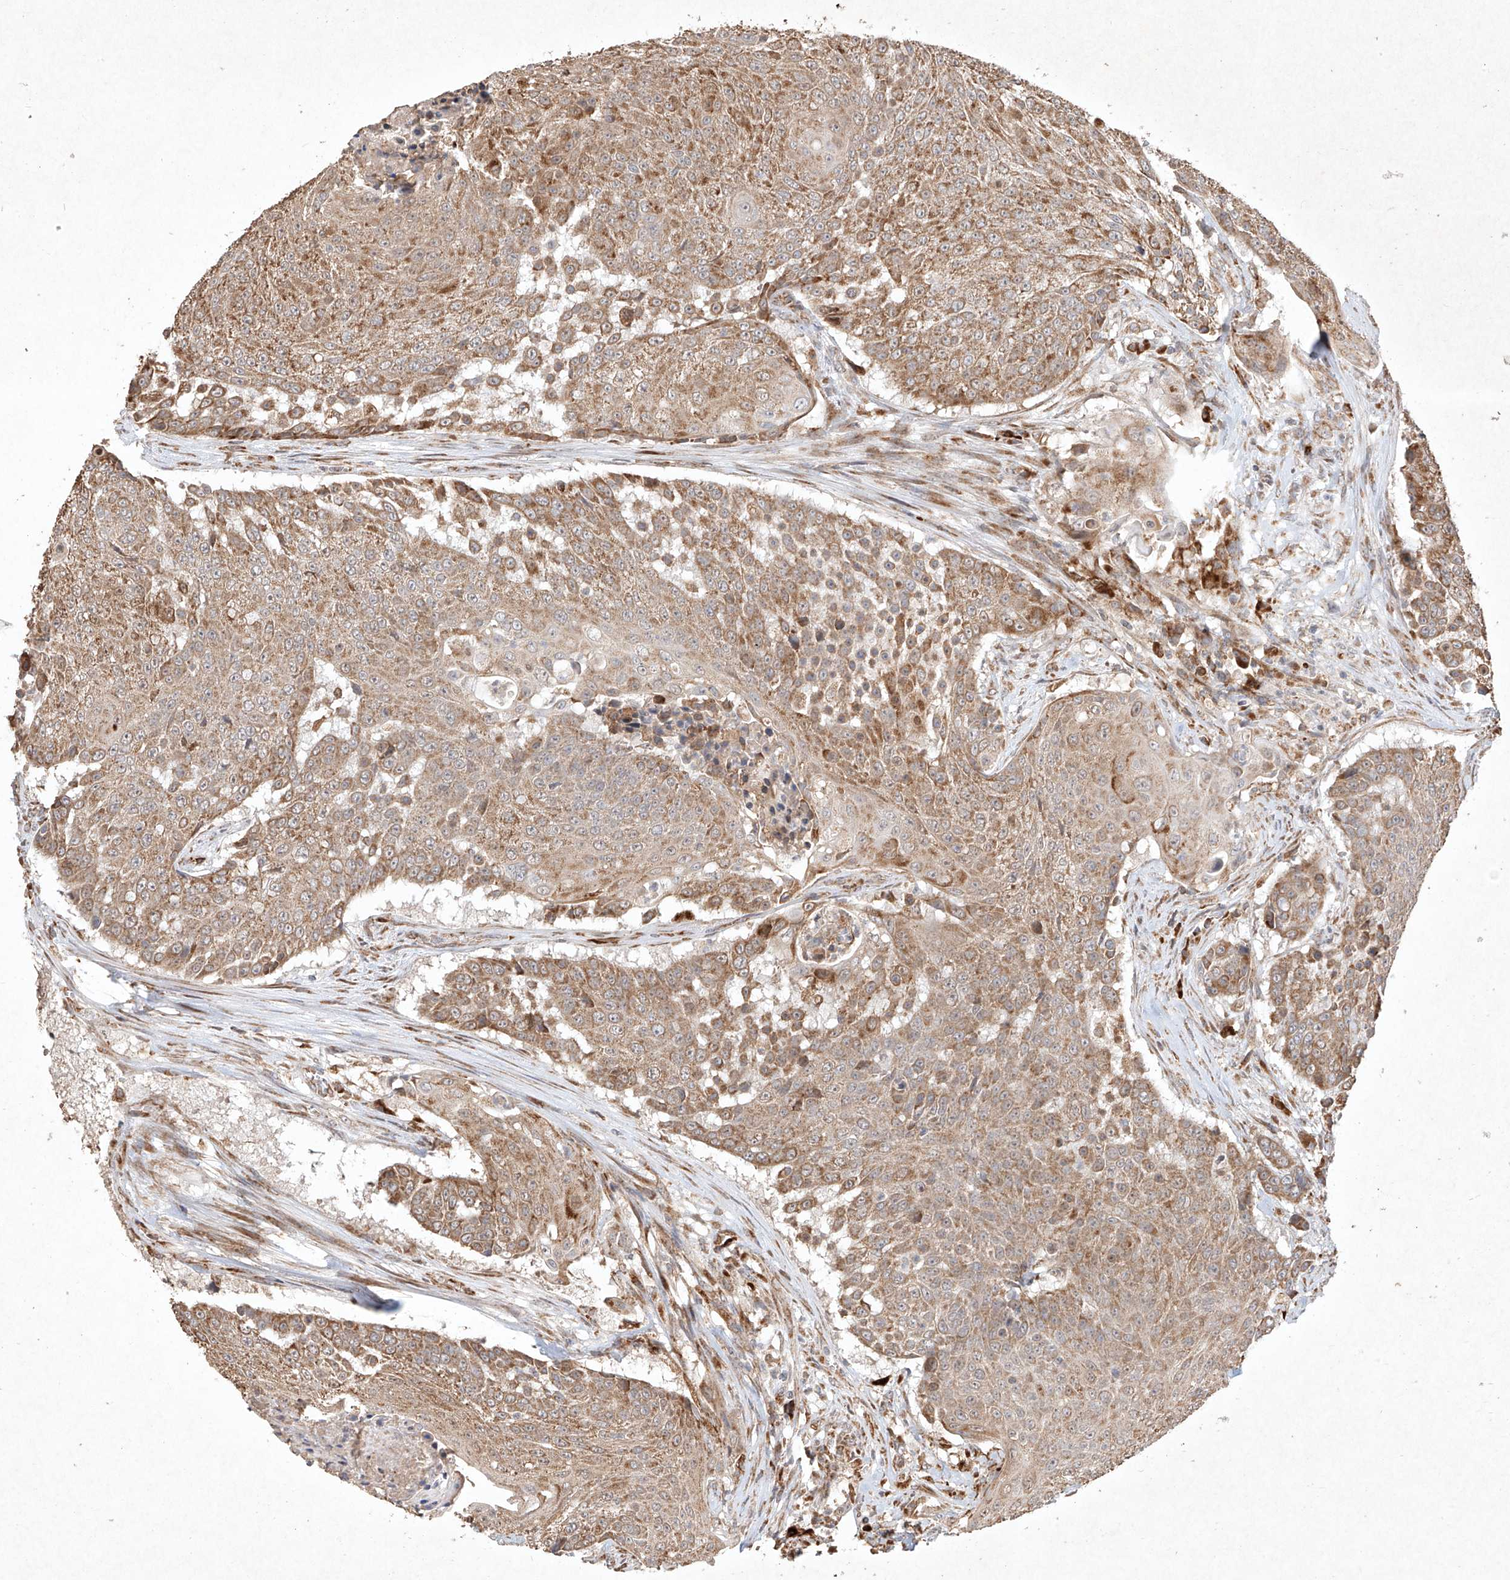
{"staining": {"intensity": "moderate", "quantity": ">75%", "location": "cytoplasmic/membranous"}, "tissue": "urothelial cancer", "cell_type": "Tumor cells", "image_type": "cancer", "snomed": [{"axis": "morphology", "description": "Urothelial carcinoma, High grade"}, {"axis": "topography", "description": "Urinary bladder"}], "caption": "There is medium levels of moderate cytoplasmic/membranous positivity in tumor cells of urothelial carcinoma (high-grade), as demonstrated by immunohistochemical staining (brown color).", "gene": "SEMA3B", "patient": {"sex": "female", "age": 63}}